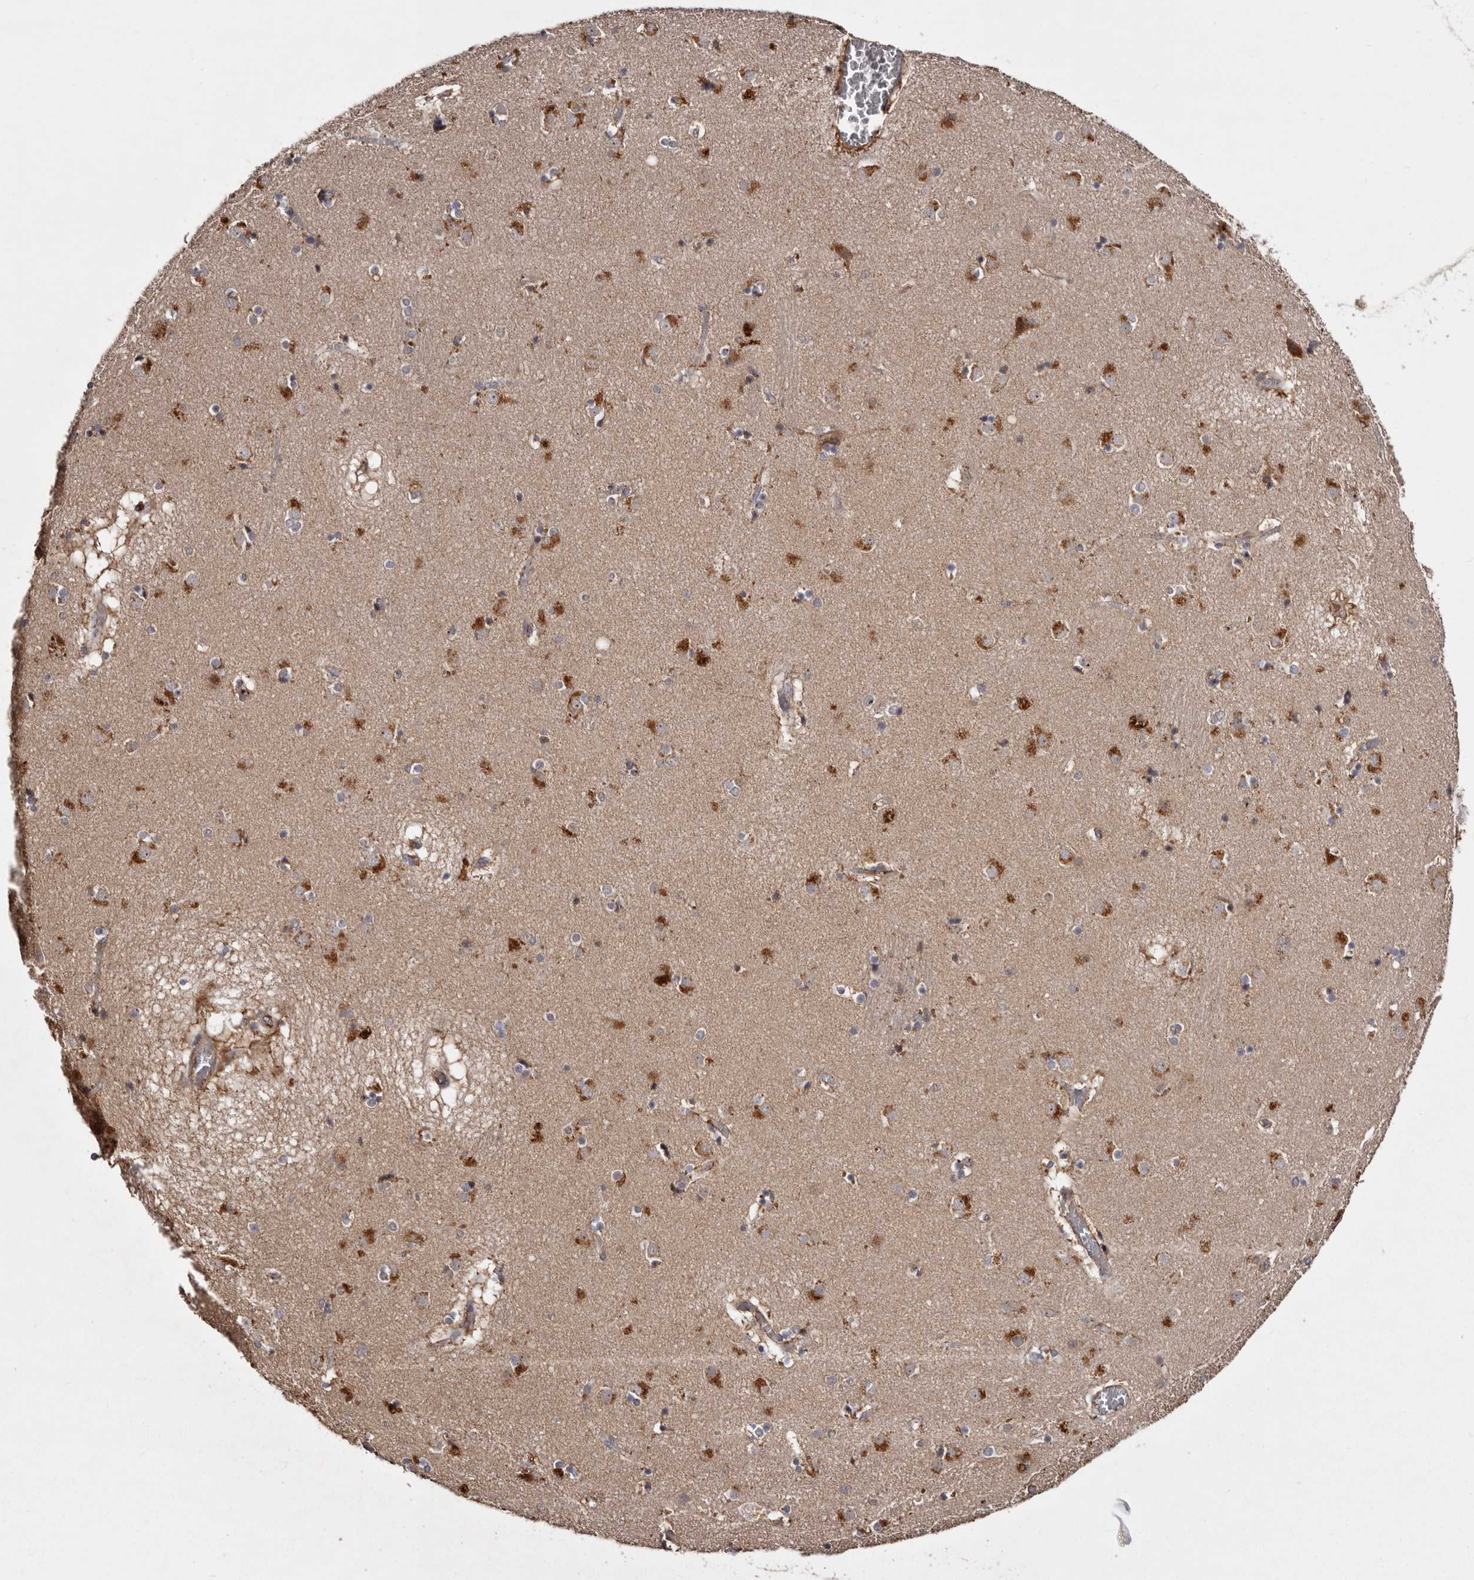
{"staining": {"intensity": "weak", "quantity": "<25%", "location": "cytoplasmic/membranous"}, "tissue": "caudate", "cell_type": "Glial cells", "image_type": "normal", "snomed": [{"axis": "morphology", "description": "Normal tissue, NOS"}, {"axis": "topography", "description": "Lateral ventricle wall"}], "caption": "An image of caudate stained for a protein shows no brown staining in glial cells. (Brightfield microscopy of DAB immunohistochemistry (IHC) at high magnification).", "gene": "CYP1B1", "patient": {"sex": "male", "age": 70}}